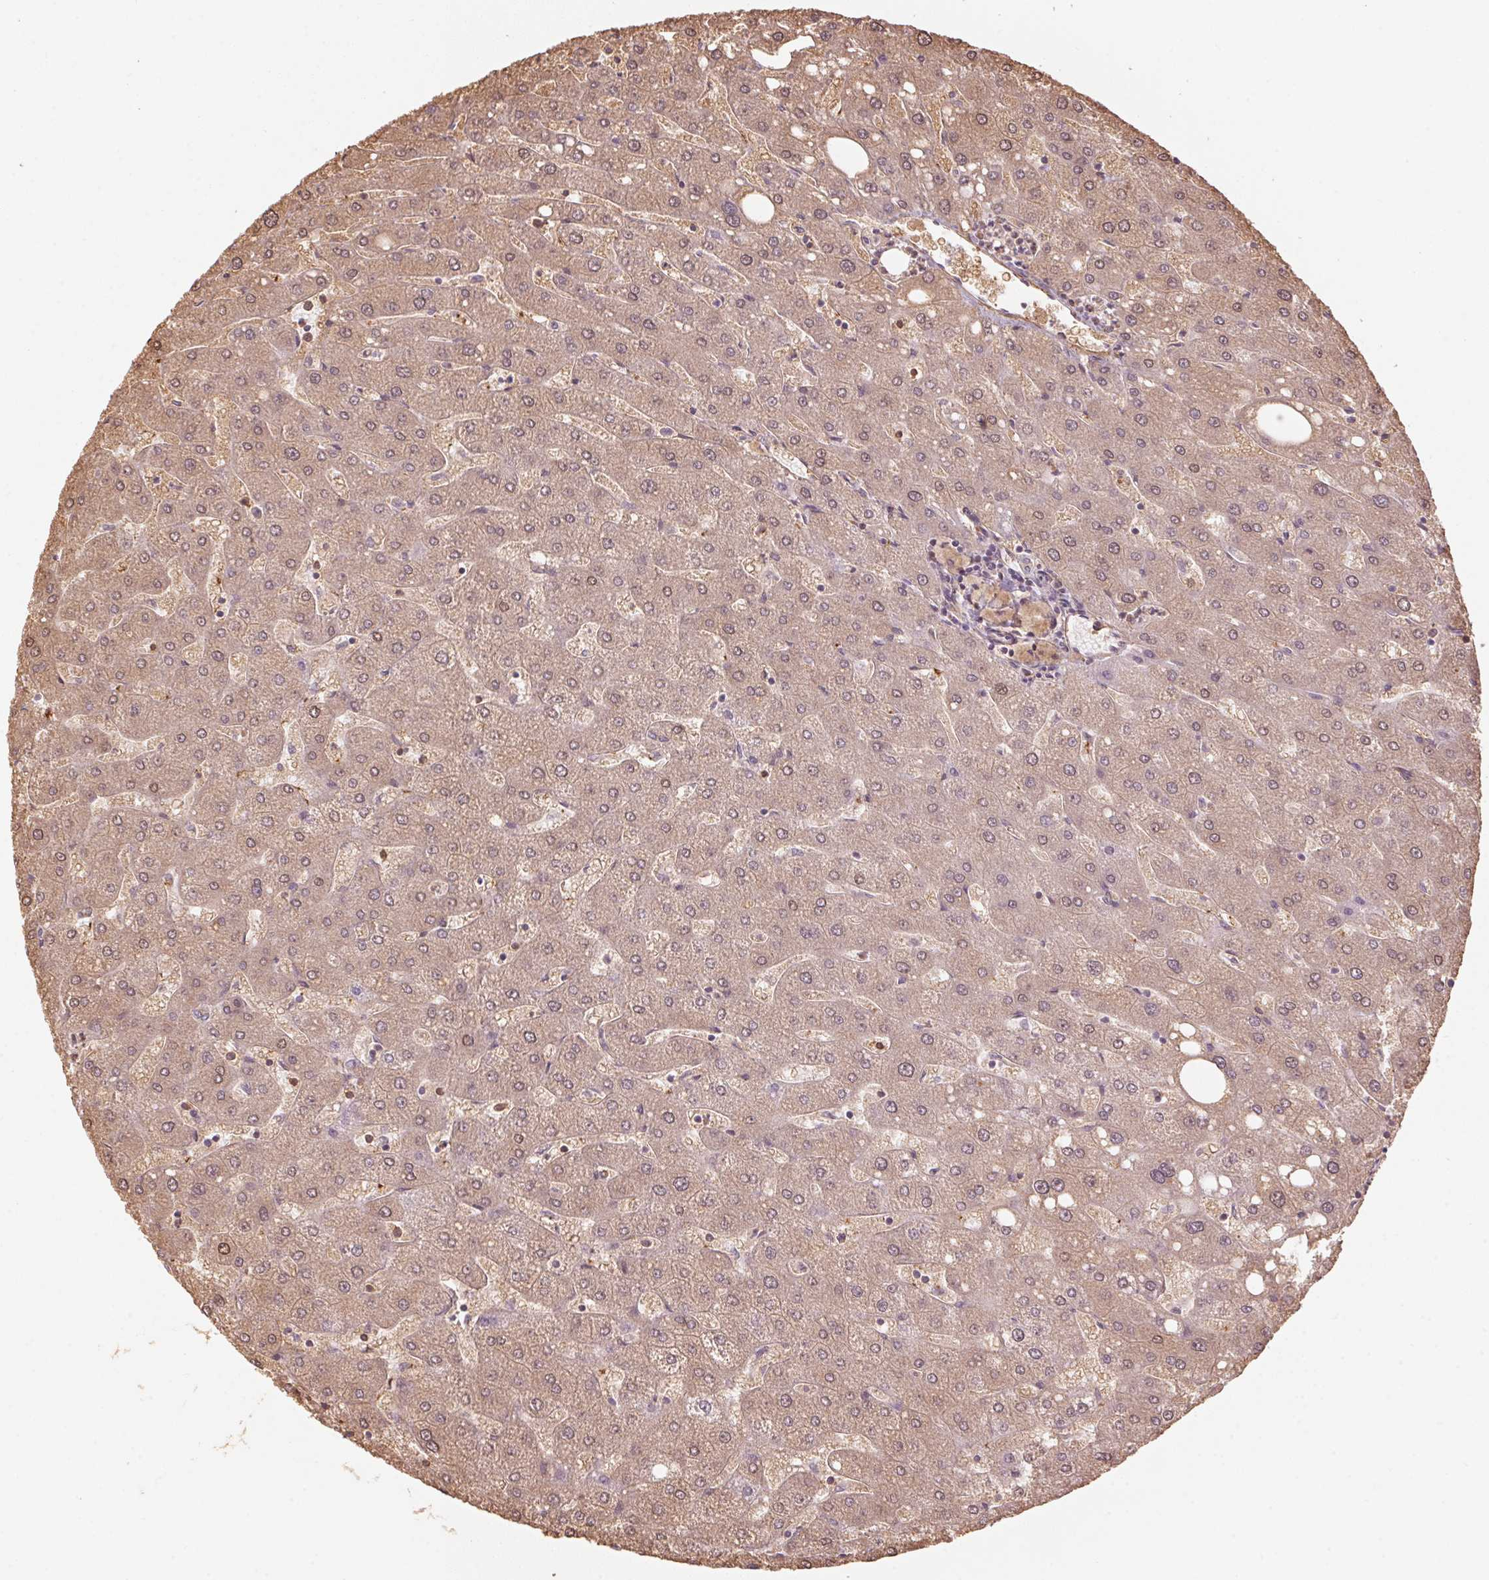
{"staining": {"intensity": "weak", "quantity": "25%-75%", "location": "cytoplasmic/membranous"}, "tissue": "liver", "cell_type": "Cholangiocytes", "image_type": "normal", "snomed": [{"axis": "morphology", "description": "Normal tissue, NOS"}, {"axis": "topography", "description": "Liver"}], "caption": "Immunohistochemistry (IHC) micrograph of unremarkable liver: liver stained using immunohistochemistry demonstrates low levels of weak protein expression localized specifically in the cytoplasmic/membranous of cholangiocytes, appearing as a cytoplasmic/membranous brown color.", "gene": "QDPR", "patient": {"sex": "male", "age": 67}}